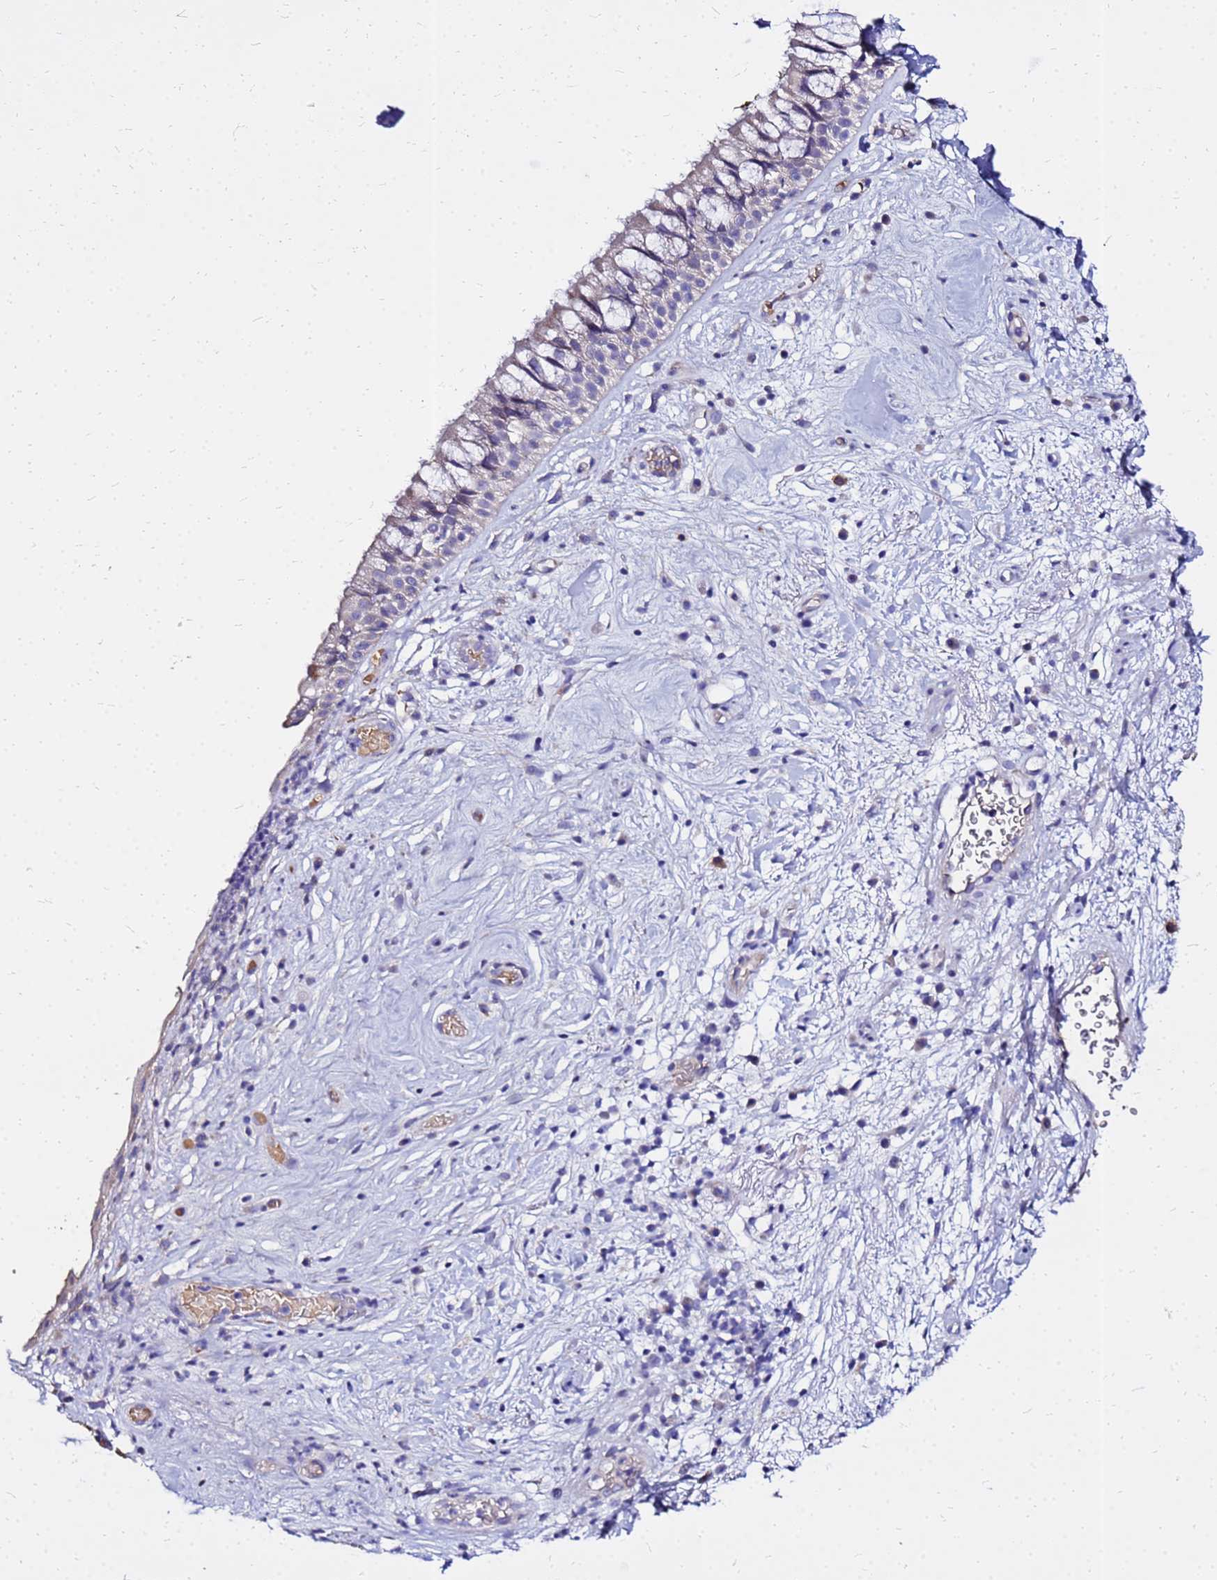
{"staining": {"intensity": "negative", "quantity": "none", "location": "none"}, "tissue": "nasopharynx", "cell_type": "Respiratory epithelial cells", "image_type": "normal", "snomed": [{"axis": "morphology", "description": "Normal tissue, NOS"}, {"axis": "morphology", "description": "Squamous cell carcinoma, NOS"}, {"axis": "topography", "description": "Nasopharynx"}, {"axis": "topography", "description": "Head-Neck"}], "caption": "IHC of unremarkable nasopharynx exhibits no staining in respiratory epithelial cells.", "gene": "HERC5", "patient": {"sex": "male", "age": 85}}